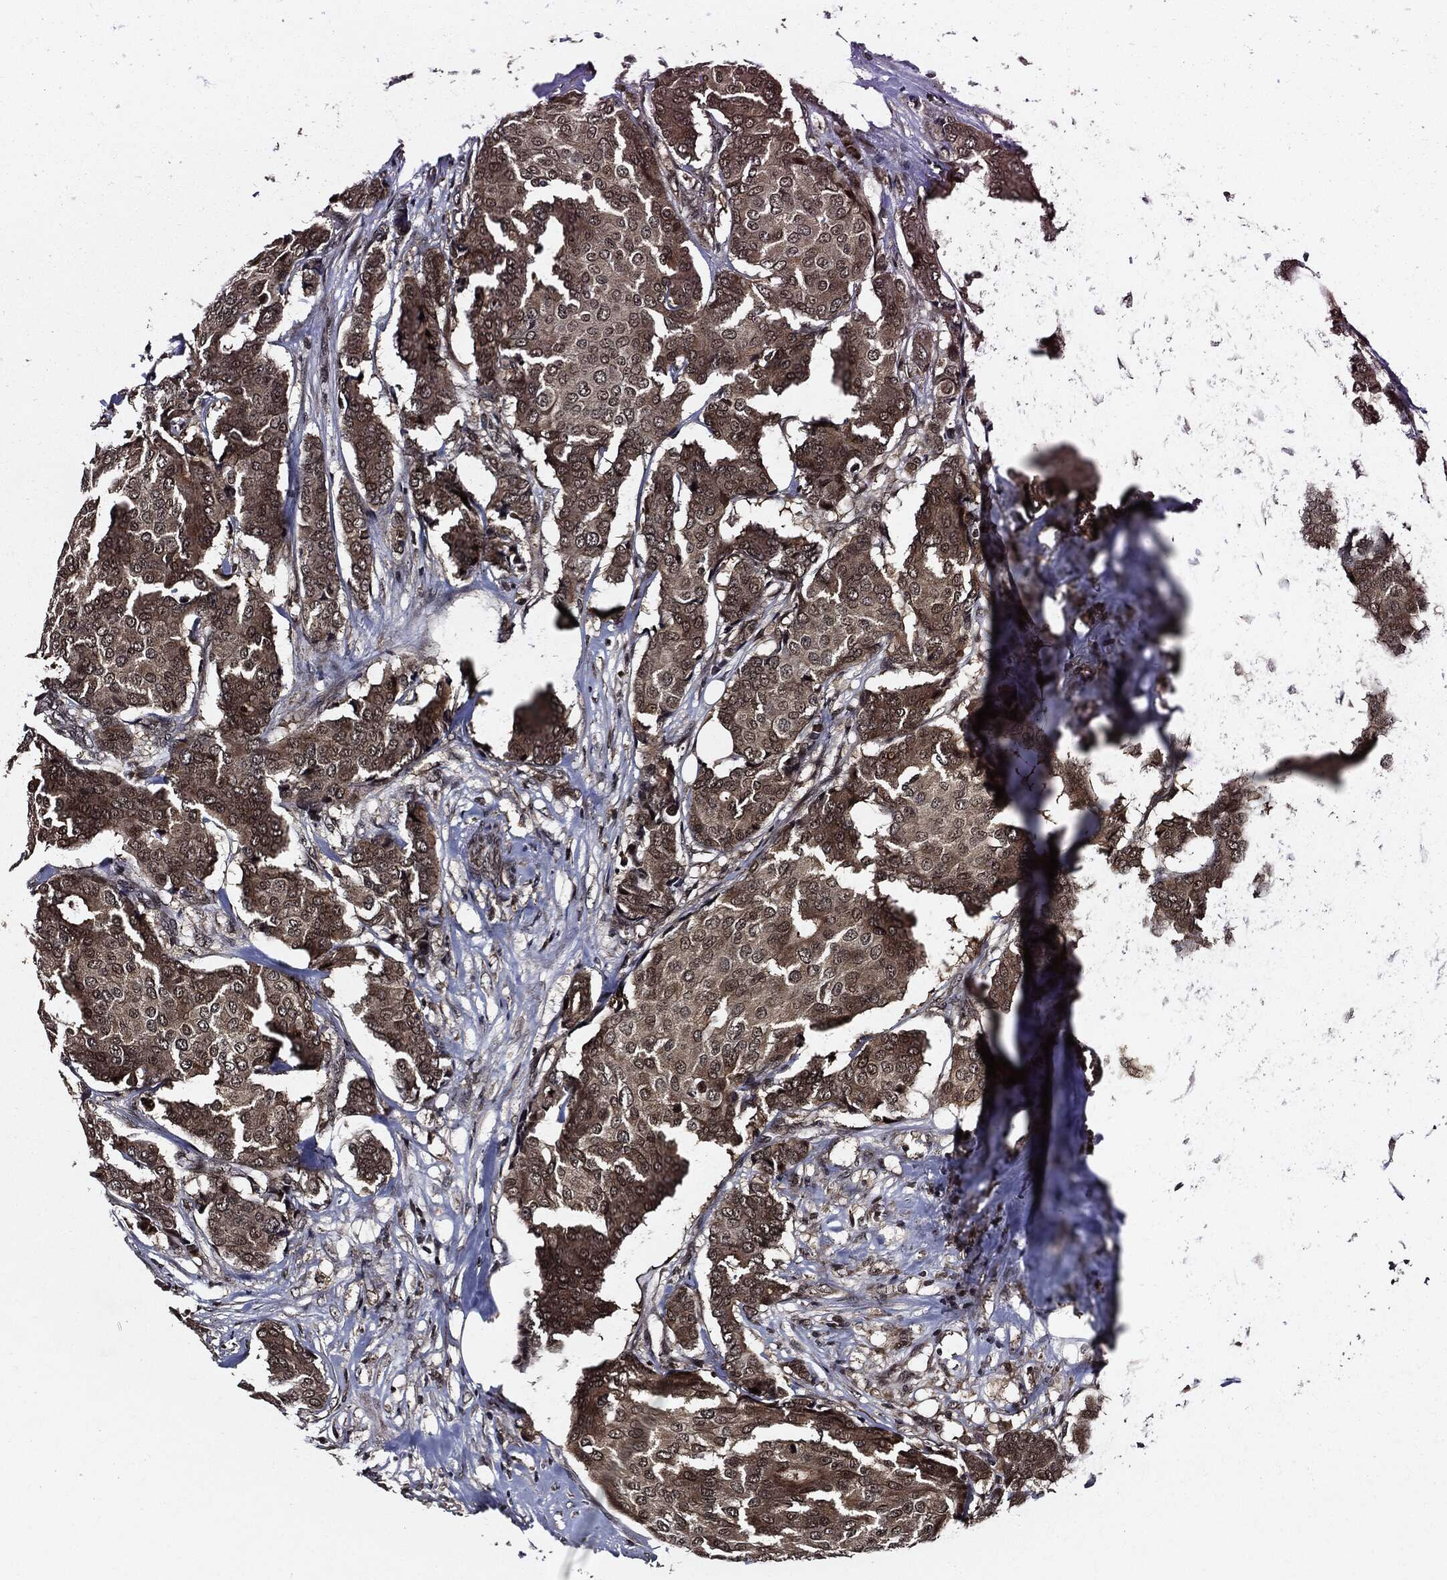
{"staining": {"intensity": "moderate", "quantity": ">75%", "location": "cytoplasmic/membranous"}, "tissue": "breast cancer", "cell_type": "Tumor cells", "image_type": "cancer", "snomed": [{"axis": "morphology", "description": "Duct carcinoma"}, {"axis": "topography", "description": "Breast"}], "caption": "IHC (DAB (3,3'-diaminobenzidine)) staining of human infiltrating ductal carcinoma (breast) exhibits moderate cytoplasmic/membranous protein staining in about >75% of tumor cells.", "gene": "SUGT1", "patient": {"sex": "female", "age": 75}}